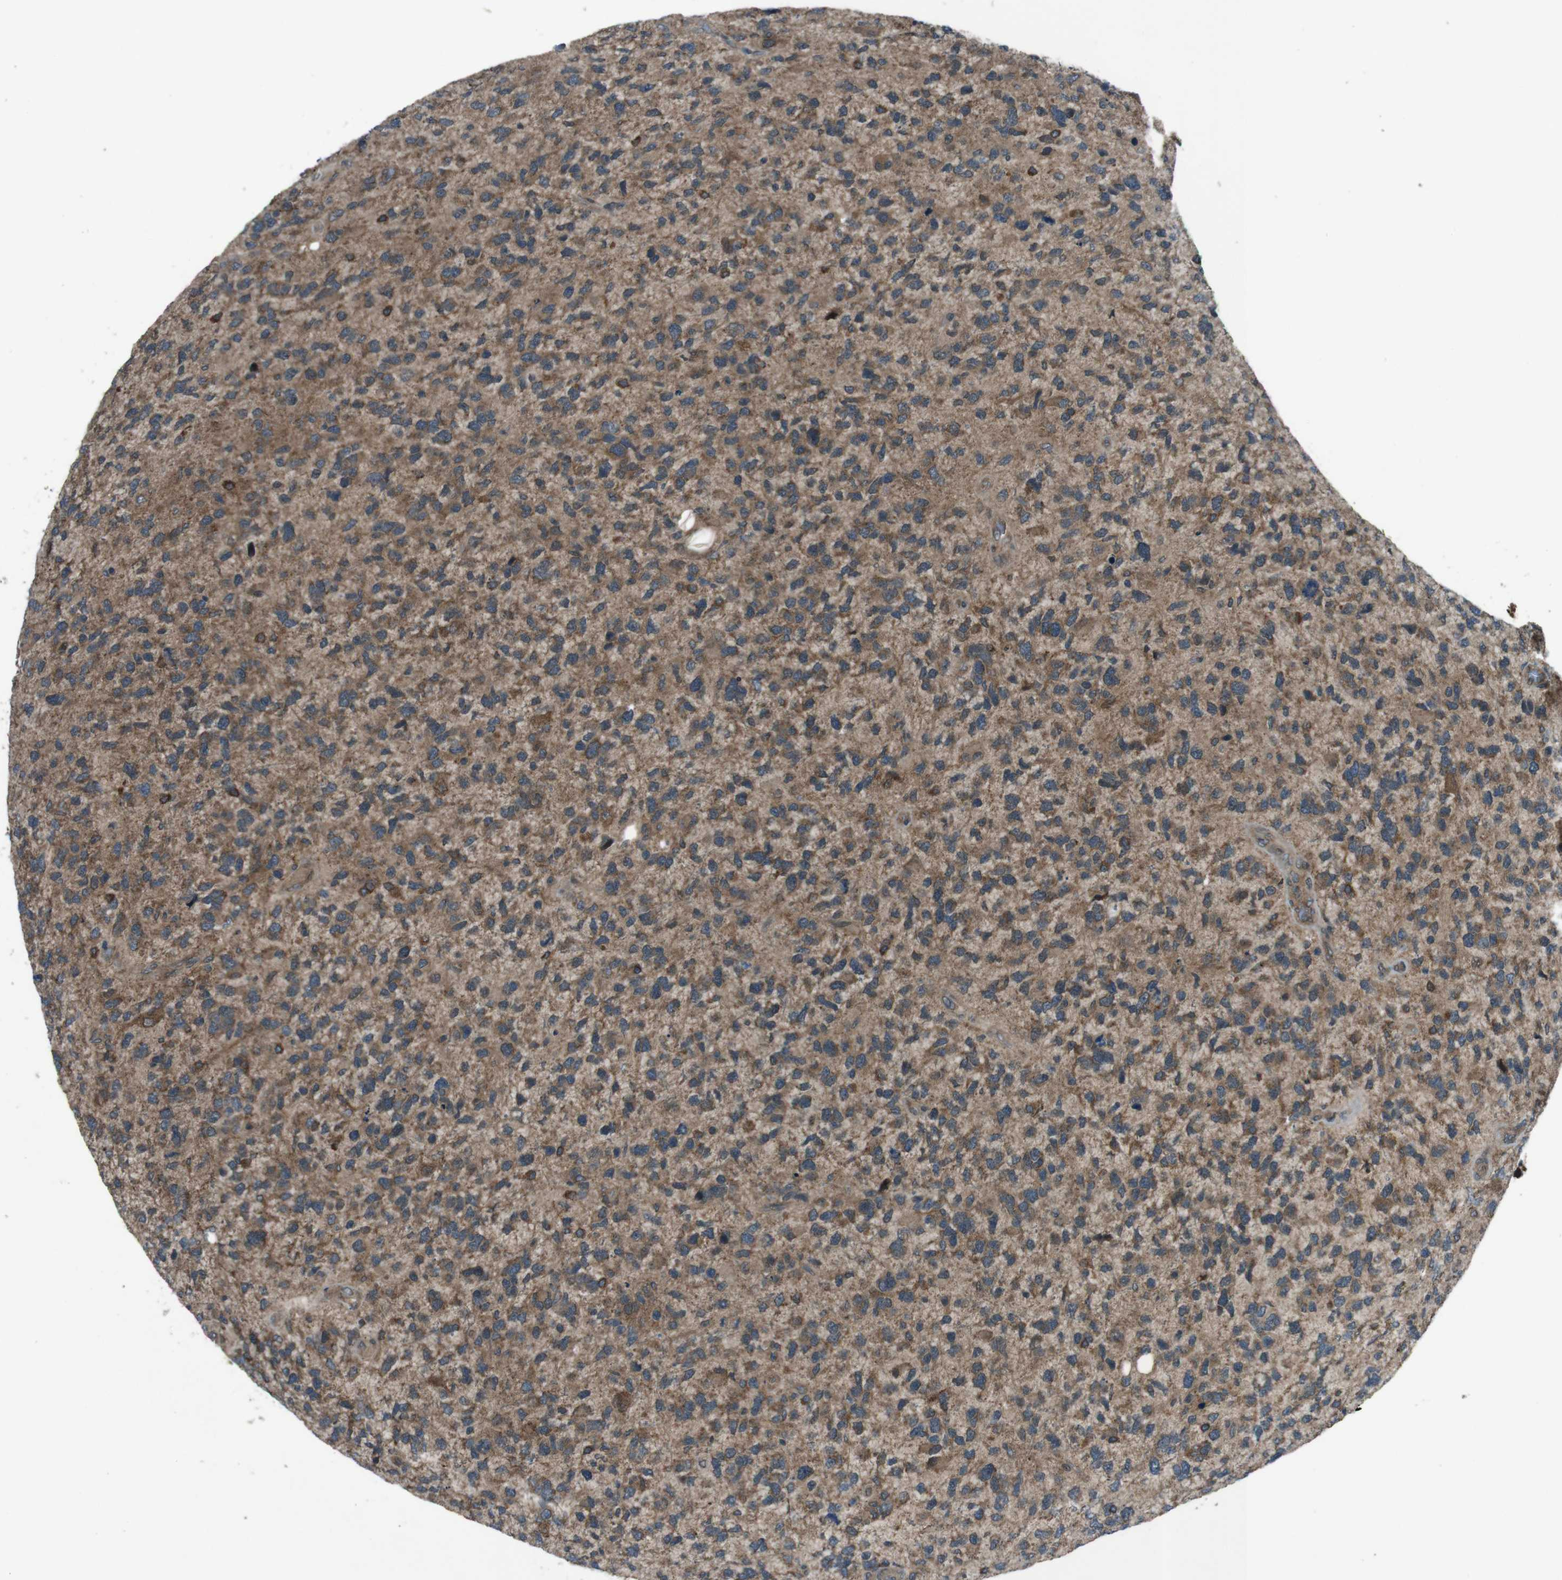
{"staining": {"intensity": "strong", "quantity": "<25%", "location": "cytoplasmic/membranous"}, "tissue": "glioma", "cell_type": "Tumor cells", "image_type": "cancer", "snomed": [{"axis": "morphology", "description": "Glioma, malignant, High grade"}, {"axis": "topography", "description": "Brain"}], "caption": "A medium amount of strong cytoplasmic/membranous positivity is present in about <25% of tumor cells in glioma tissue.", "gene": "SLC27A4", "patient": {"sex": "female", "age": 58}}